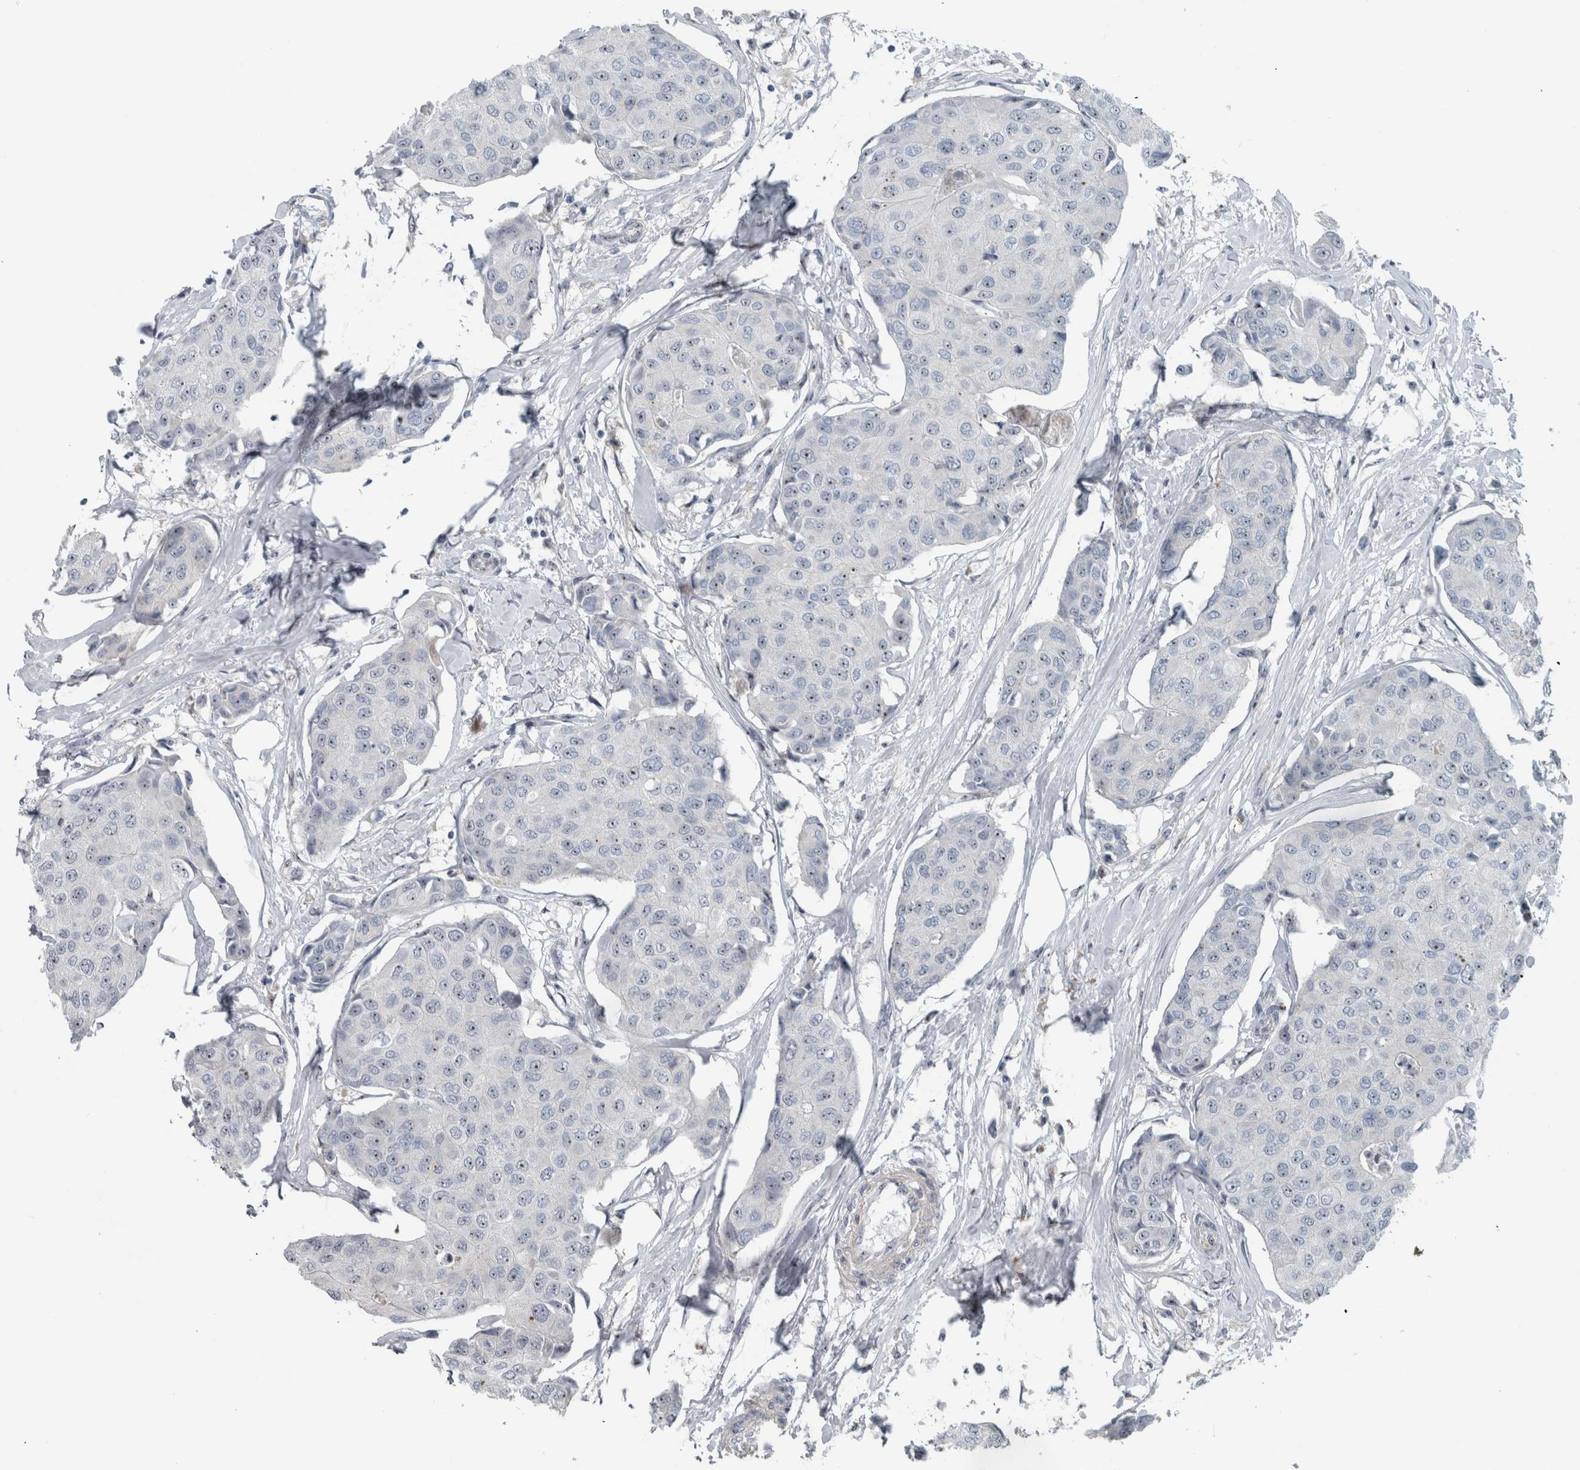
{"staining": {"intensity": "negative", "quantity": "none", "location": "none"}, "tissue": "breast cancer", "cell_type": "Tumor cells", "image_type": "cancer", "snomed": [{"axis": "morphology", "description": "Duct carcinoma"}, {"axis": "topography", "description": "Breast"}], "caption": "Human breast cancer stained for a protein using IHC reveals no positivity in tumor cells.", "gene": "UTP6", "patient": {"sex": "female", "age": 80}}